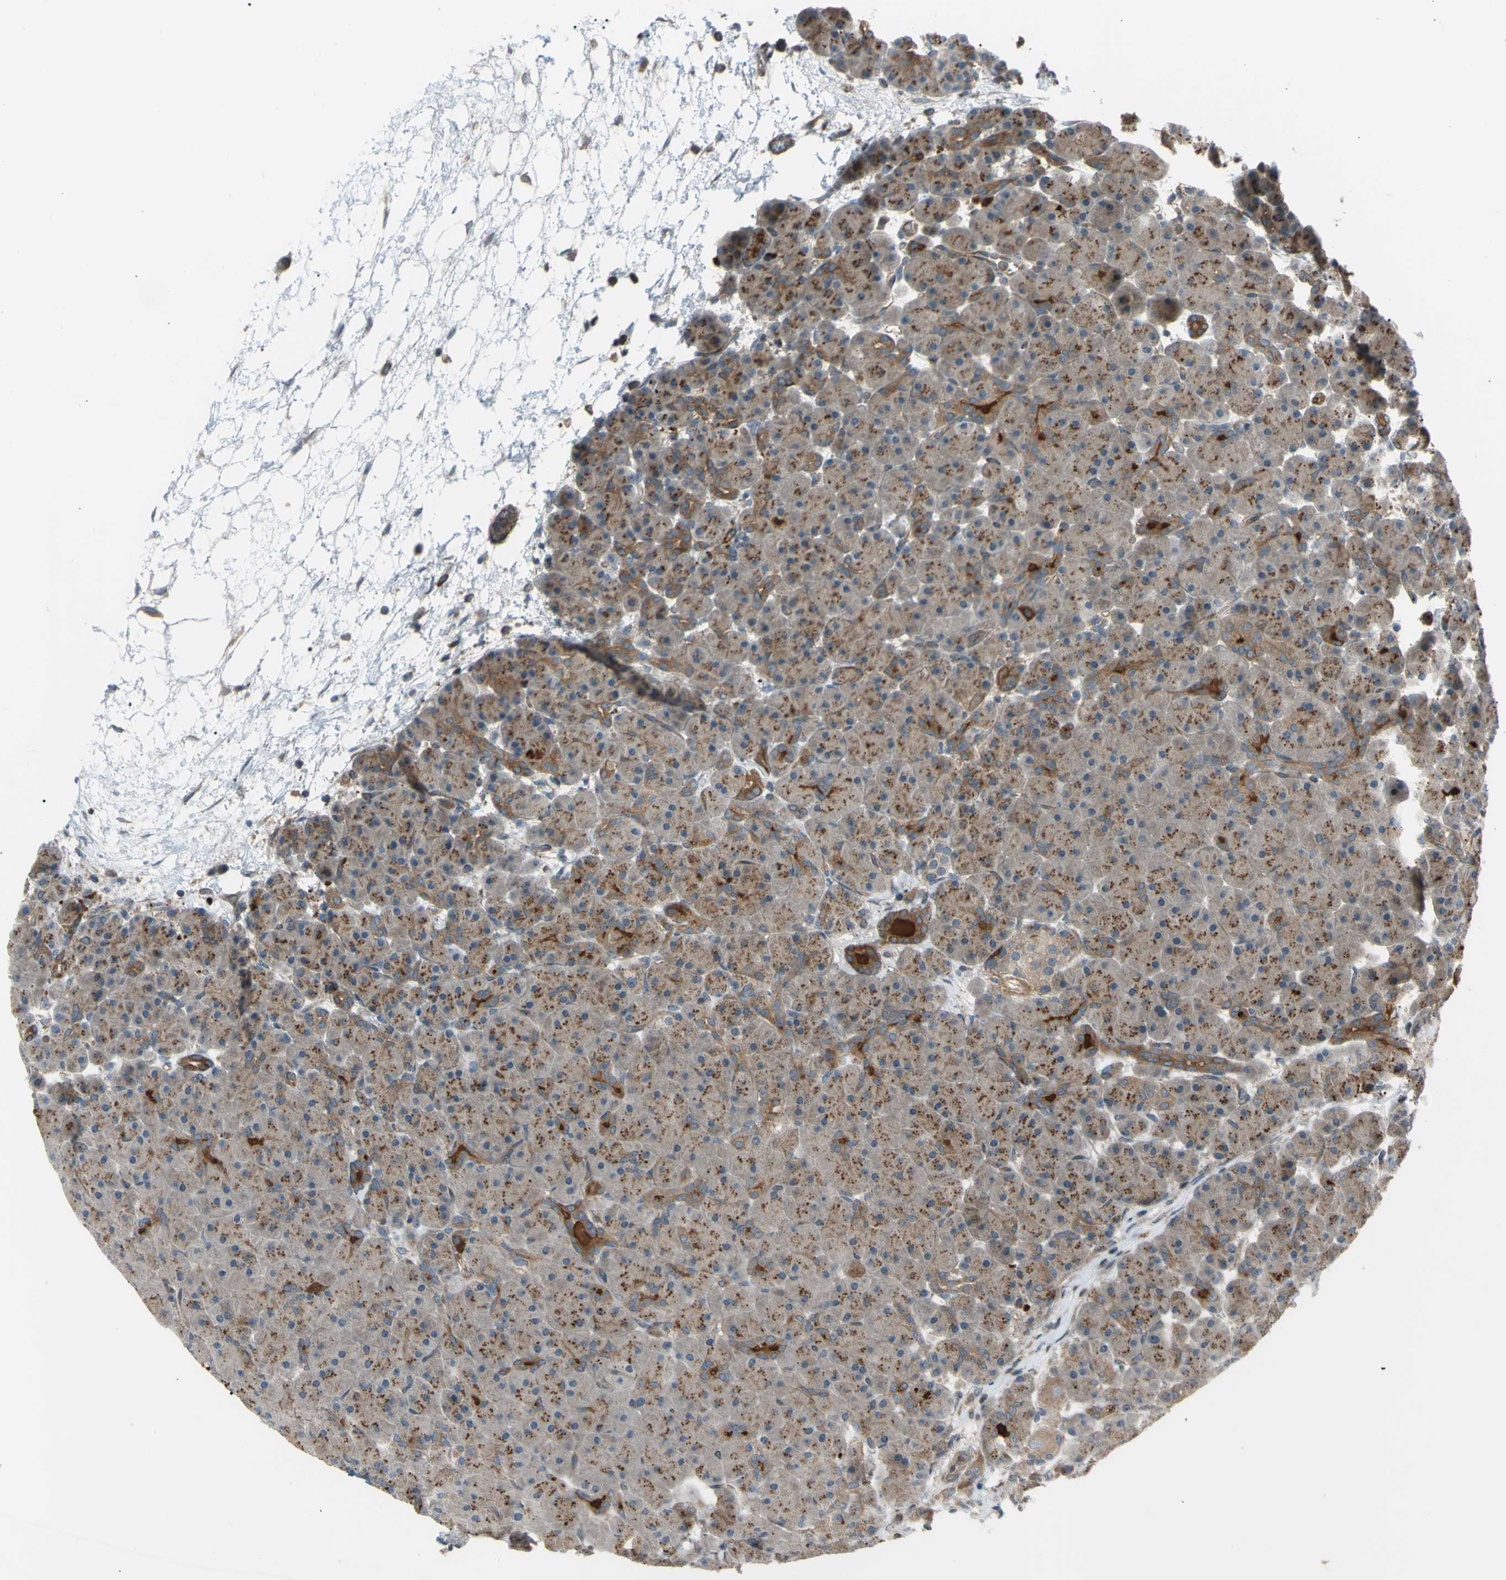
{"staining": {"intensity": "moderate", "quantity": ">75%", "location": "cytoplasmic/membranous"}, "tissue": "pancreas", "cell_type": "Exocrine glandular cells", "image_type": "normal", "snomed": [{"axis": "morphology", "description": "Normal tissue, NOS"}, {"axis": "topography", "description": "Pancreas"}], "caption": "A histopathology image of human pancreas stained for a protein reveals moderate cytoplasmic/membranous brown staining in exocrine glandular cells.", "gene": "FLII", "patient": {"sex": "male", "age": 66}}